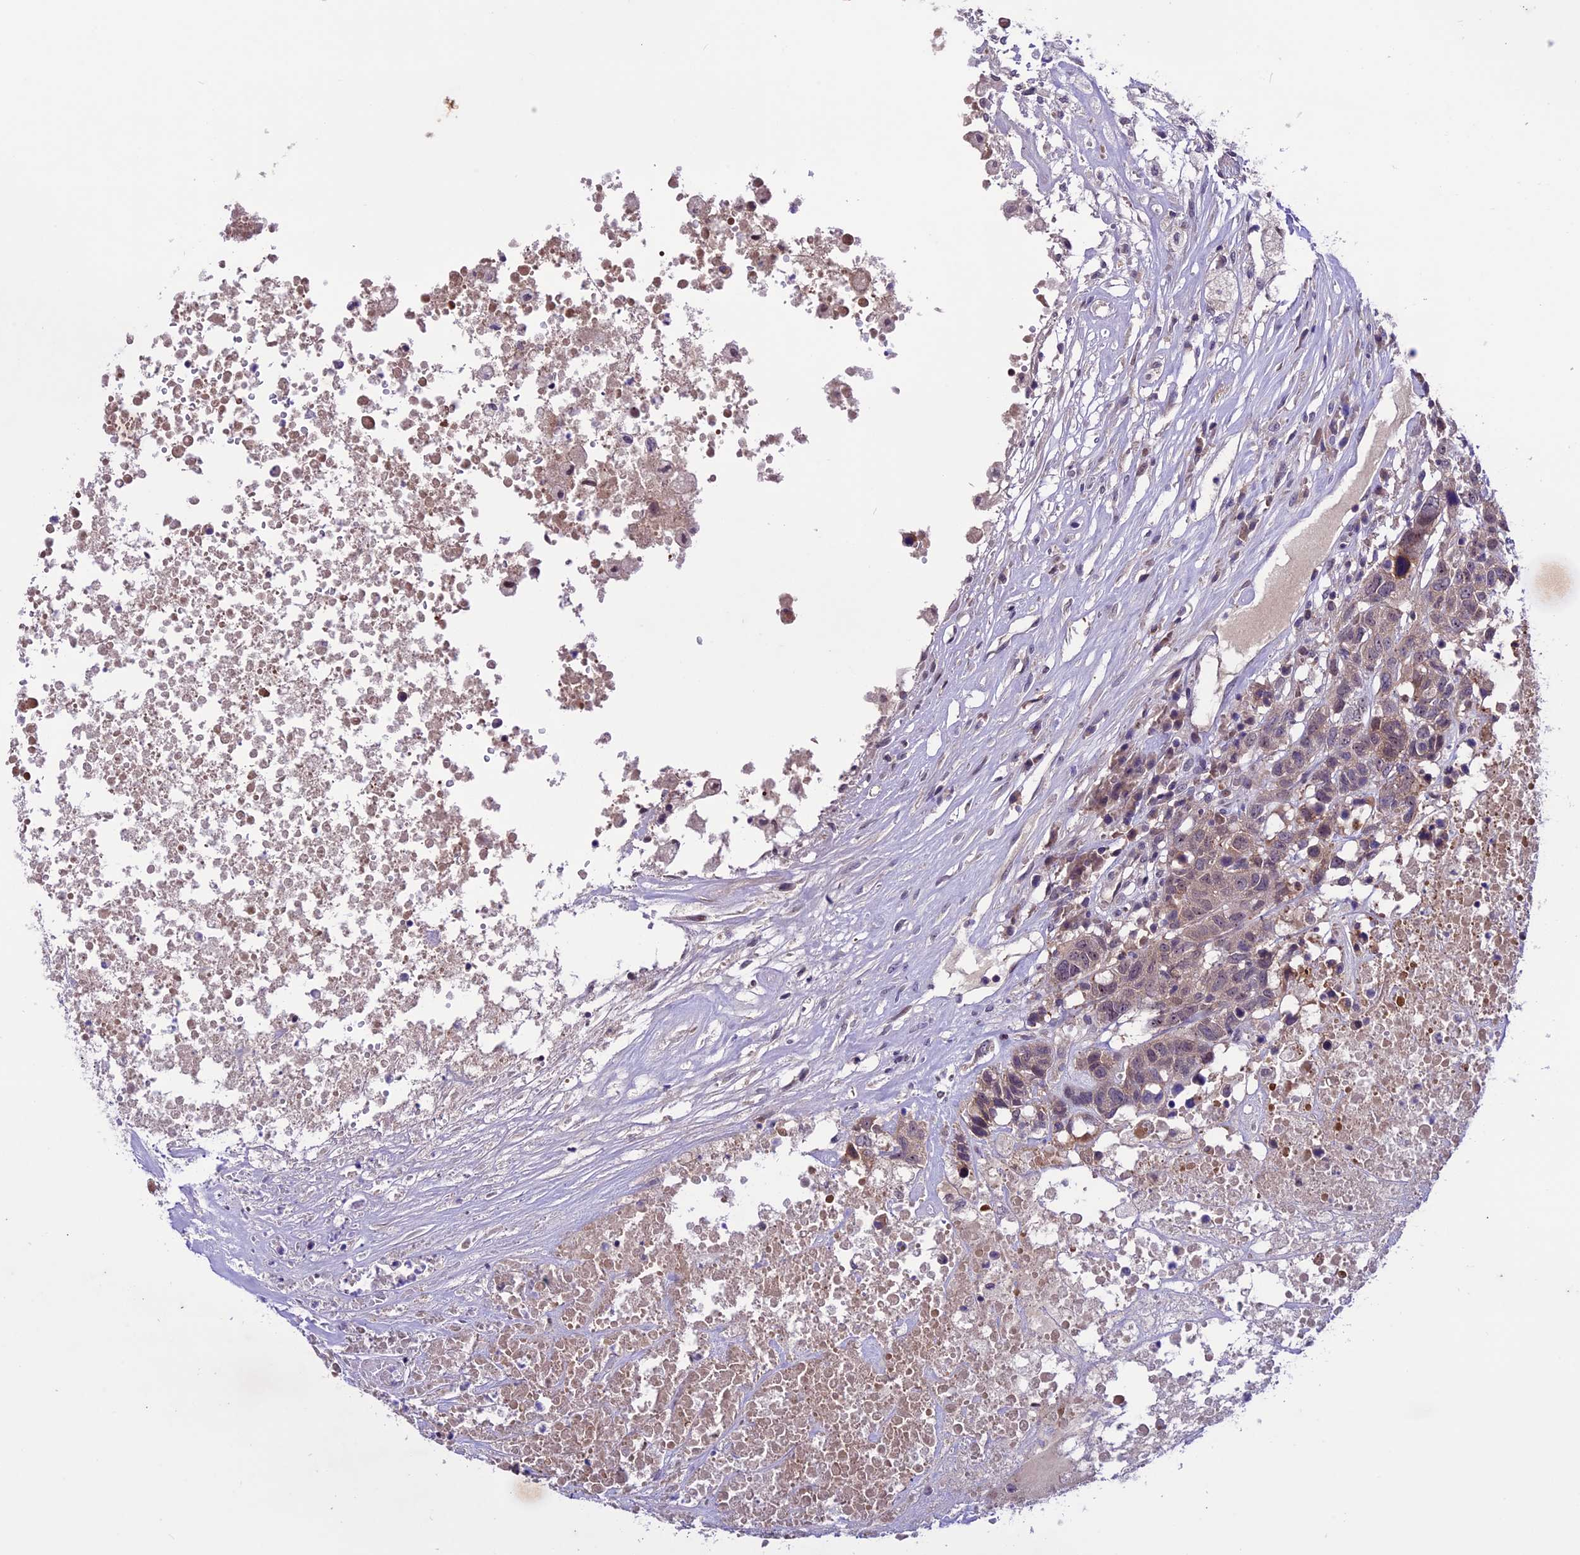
{"staining": {"intensity": "negative", "quantity": "none", "location": "none"}, "tissue": "head and neck cancer", "cell_type": "Tumor cells", "image_type": "cancer", "snomed": [{"axis": "morphology", "description": "Squamous cell carcinoma, NOS"}, {"axis": "topography", "description": "Head-Neck"}], "caption": "Photomicrograph shows no significant protein expression in tumor cells of head and neck cancer.", "gene": "XKR7", "patient": {"sex": "male", "age": 66}}